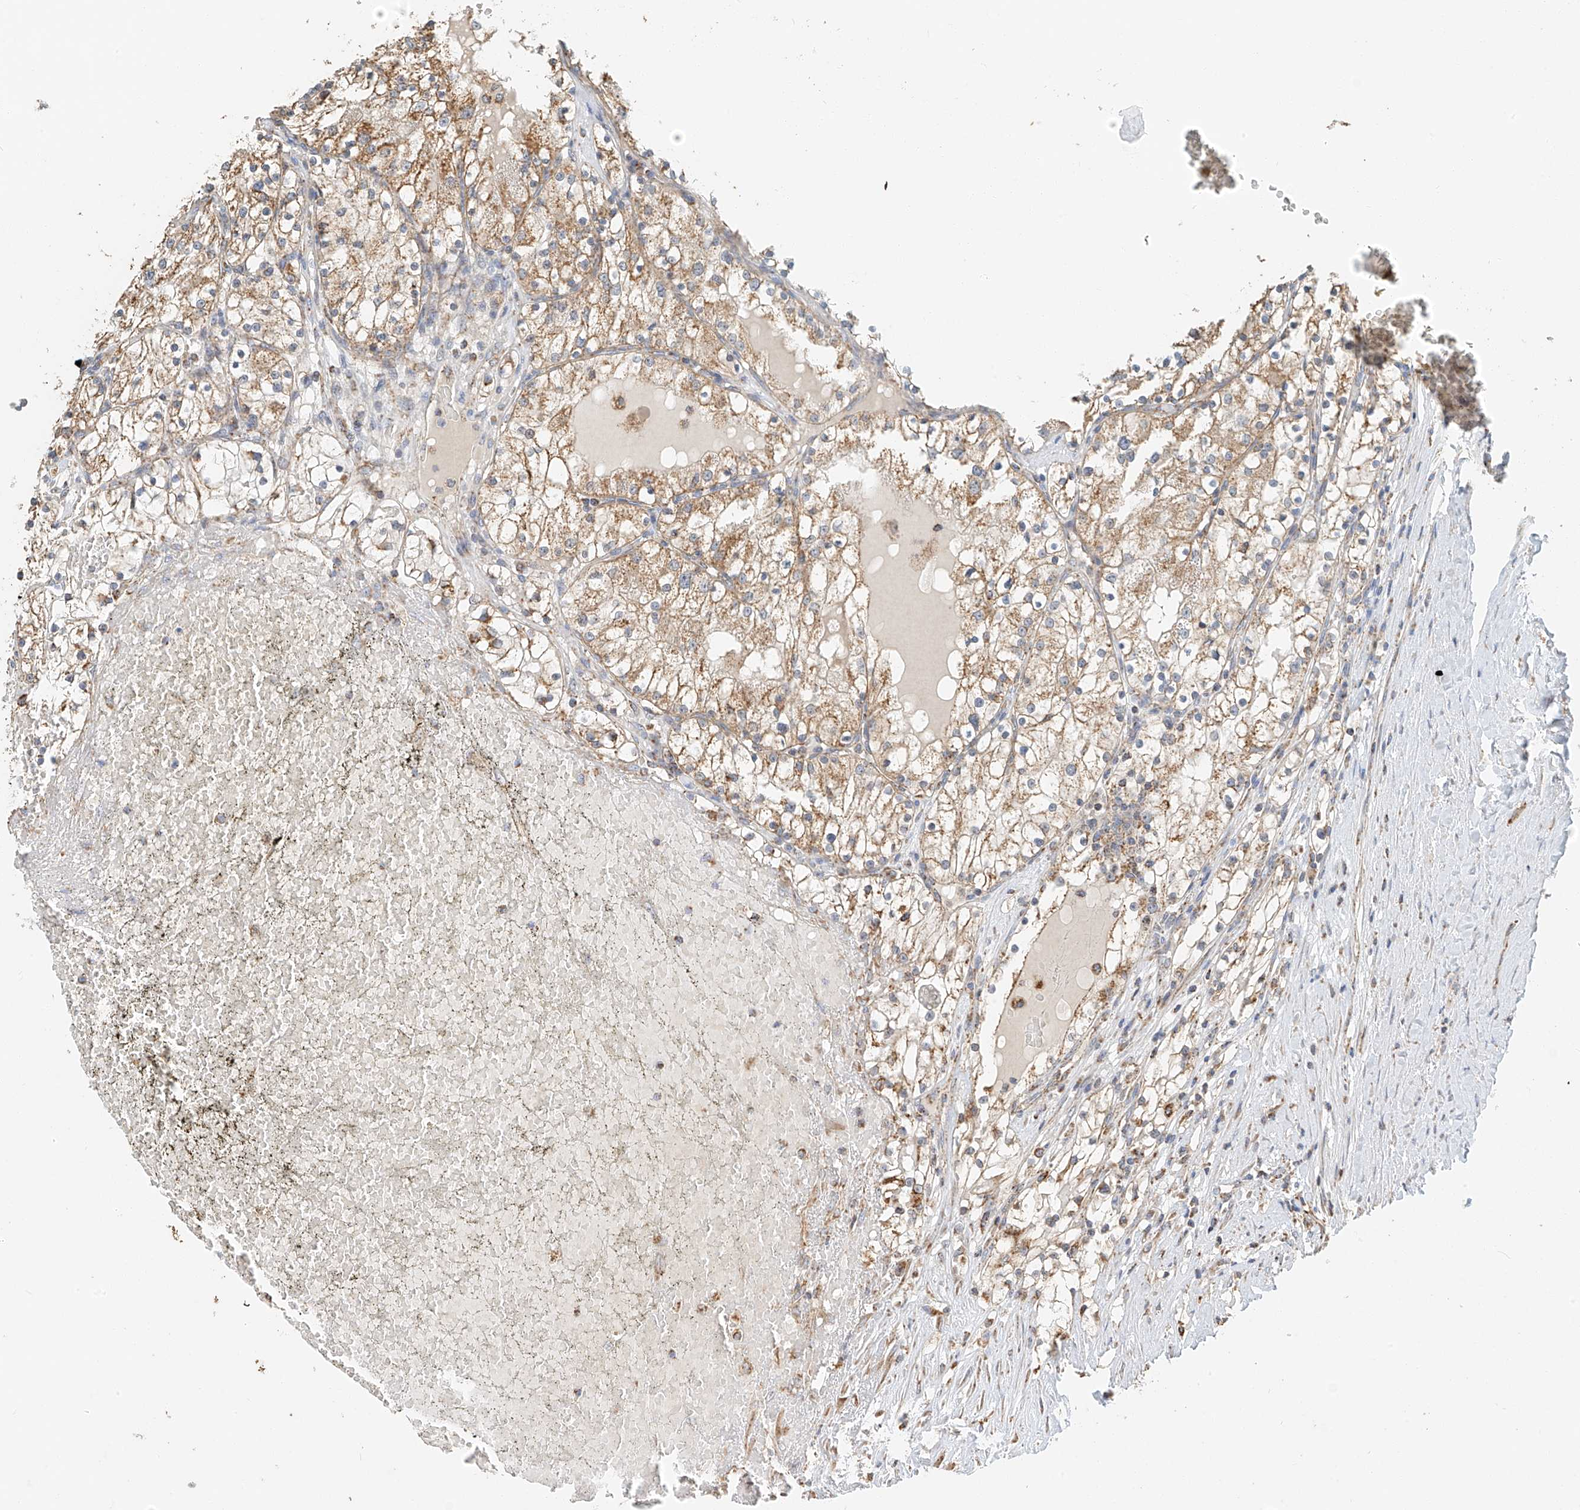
{"staining": {"intensity": "moderate", "quantity": ">75%", "location": "cytoplasmic/membranous"}, "tissue": "renal cancer", "cell_type": "Tumor cells", "image_type": "cancer", "snomed": [{"axis": "morphology", "description": "Normal tissue, NOS"}, {"axis": "morphology", "description": "Adenocarcinoma, NOS"}, {"axis": "topography", "description": "Kidney"}], "caption": "IHC of human renal cancer (adenocarcinoma) reveals medium levels of moderate cytoplasmic/membranous staining in approximately >75% of tumor cells. Using DAB (3,3'-diaminobenzidine) (brown) and hematoxylin (blue) stains, captured at high magnification using brightfield microscopy.", "gene": "YIPF7", "patient": {"sex": "male", "age": 68}}